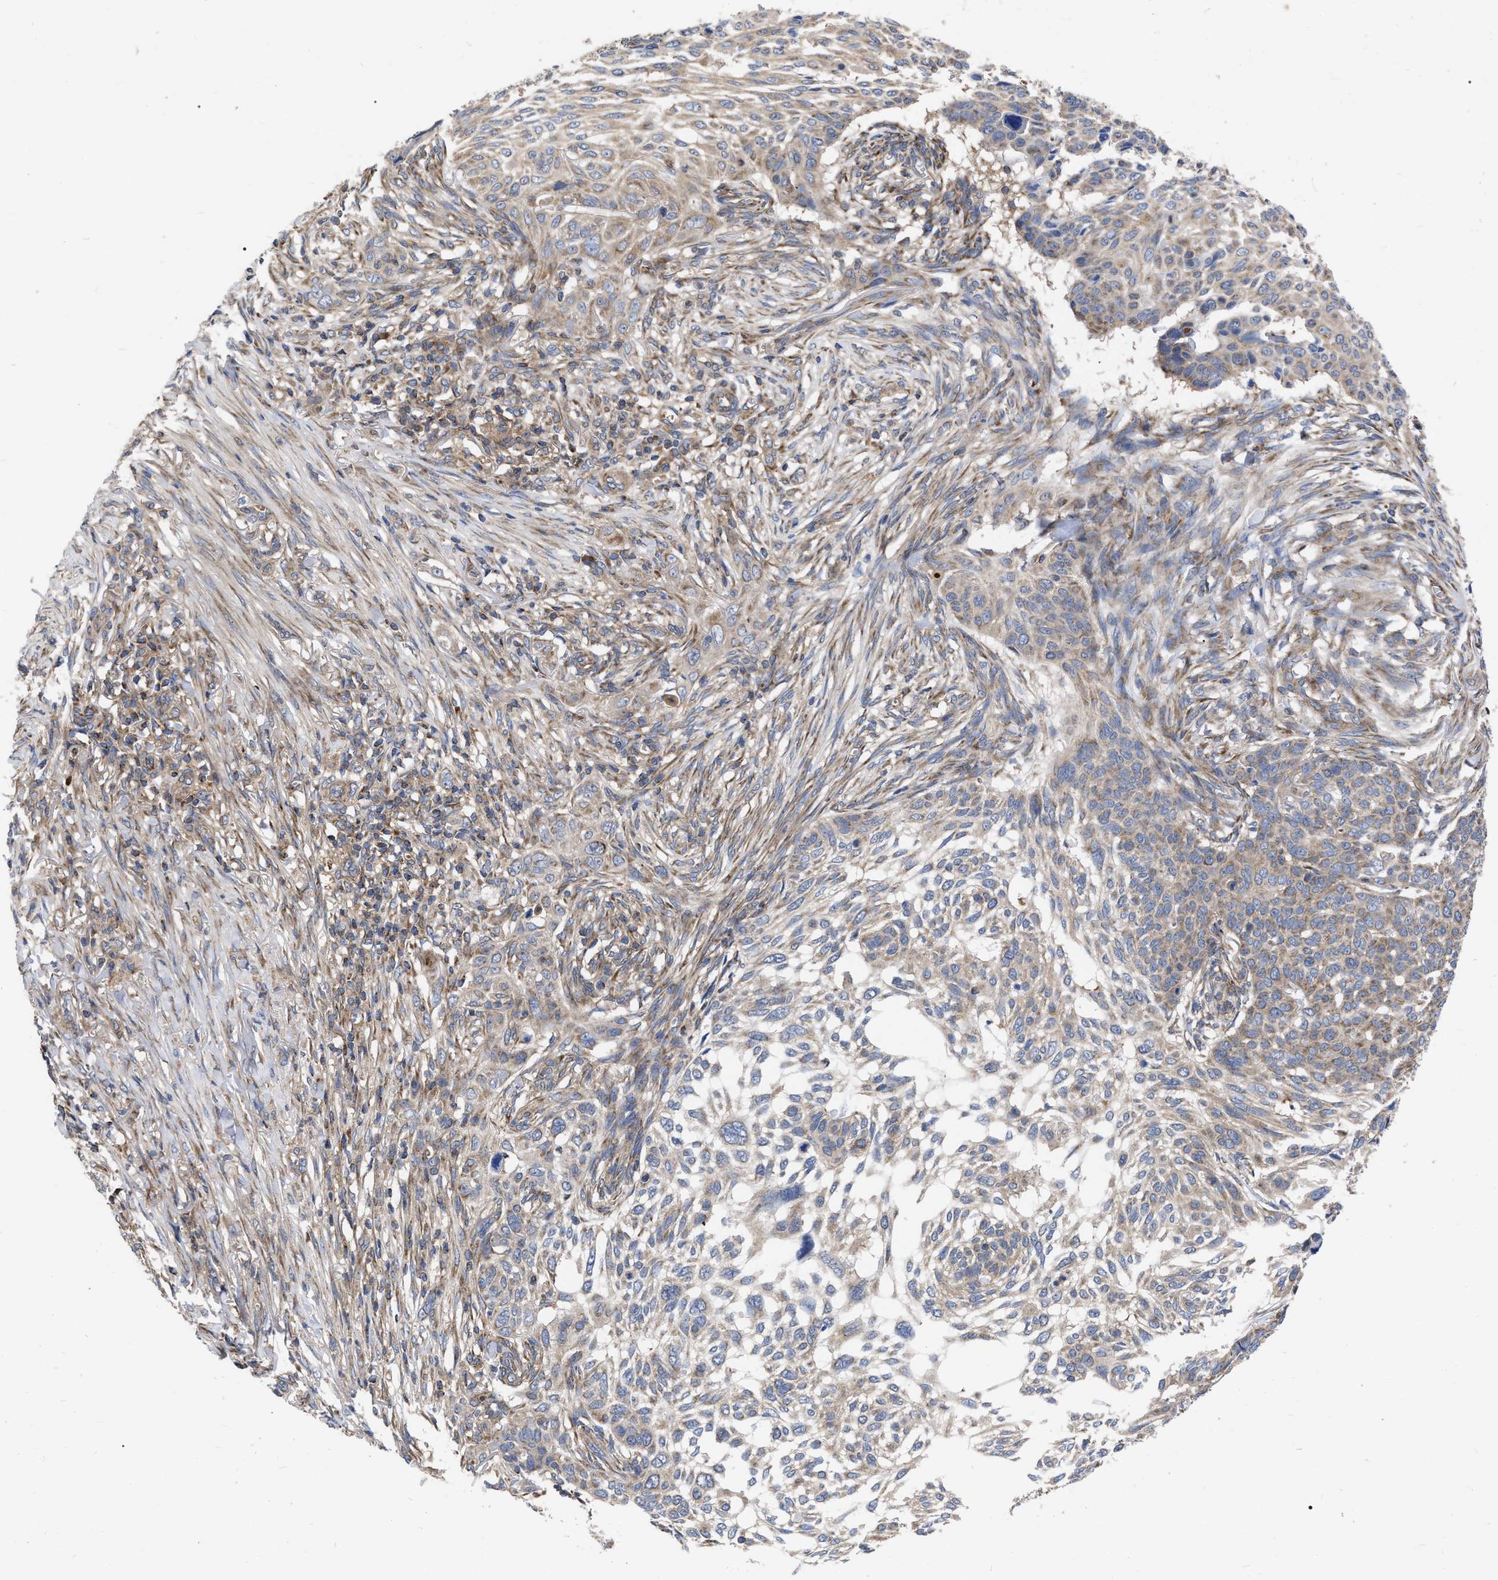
{"staining": {"intensity": "moderate", "quantity": "25%-75%", "location": "cytoplasmic/membranous"}, "tissue": "skin cancer", "cell_type": "Tumor cells", "image_type": "cancer", "snomed": [{"axis": "morphology", "description": "Basal cell carcinoma"}, {"axis": "topography", "description": "Skin"}], "caption": "Skin cancer was stained to show a protein in brown. There is medium levels of moderate cytoplasmic/membranous expression in approximately 25%-75% of tumor cells. The protein is stained brown, and the nuclei are stained in blue (DAB (3,3'-diaminobenzidine) IHC with brightfield microscopy, high magnification).", "gene": "CDKN2C", "patient": {"sex": "male", "age": 85}}